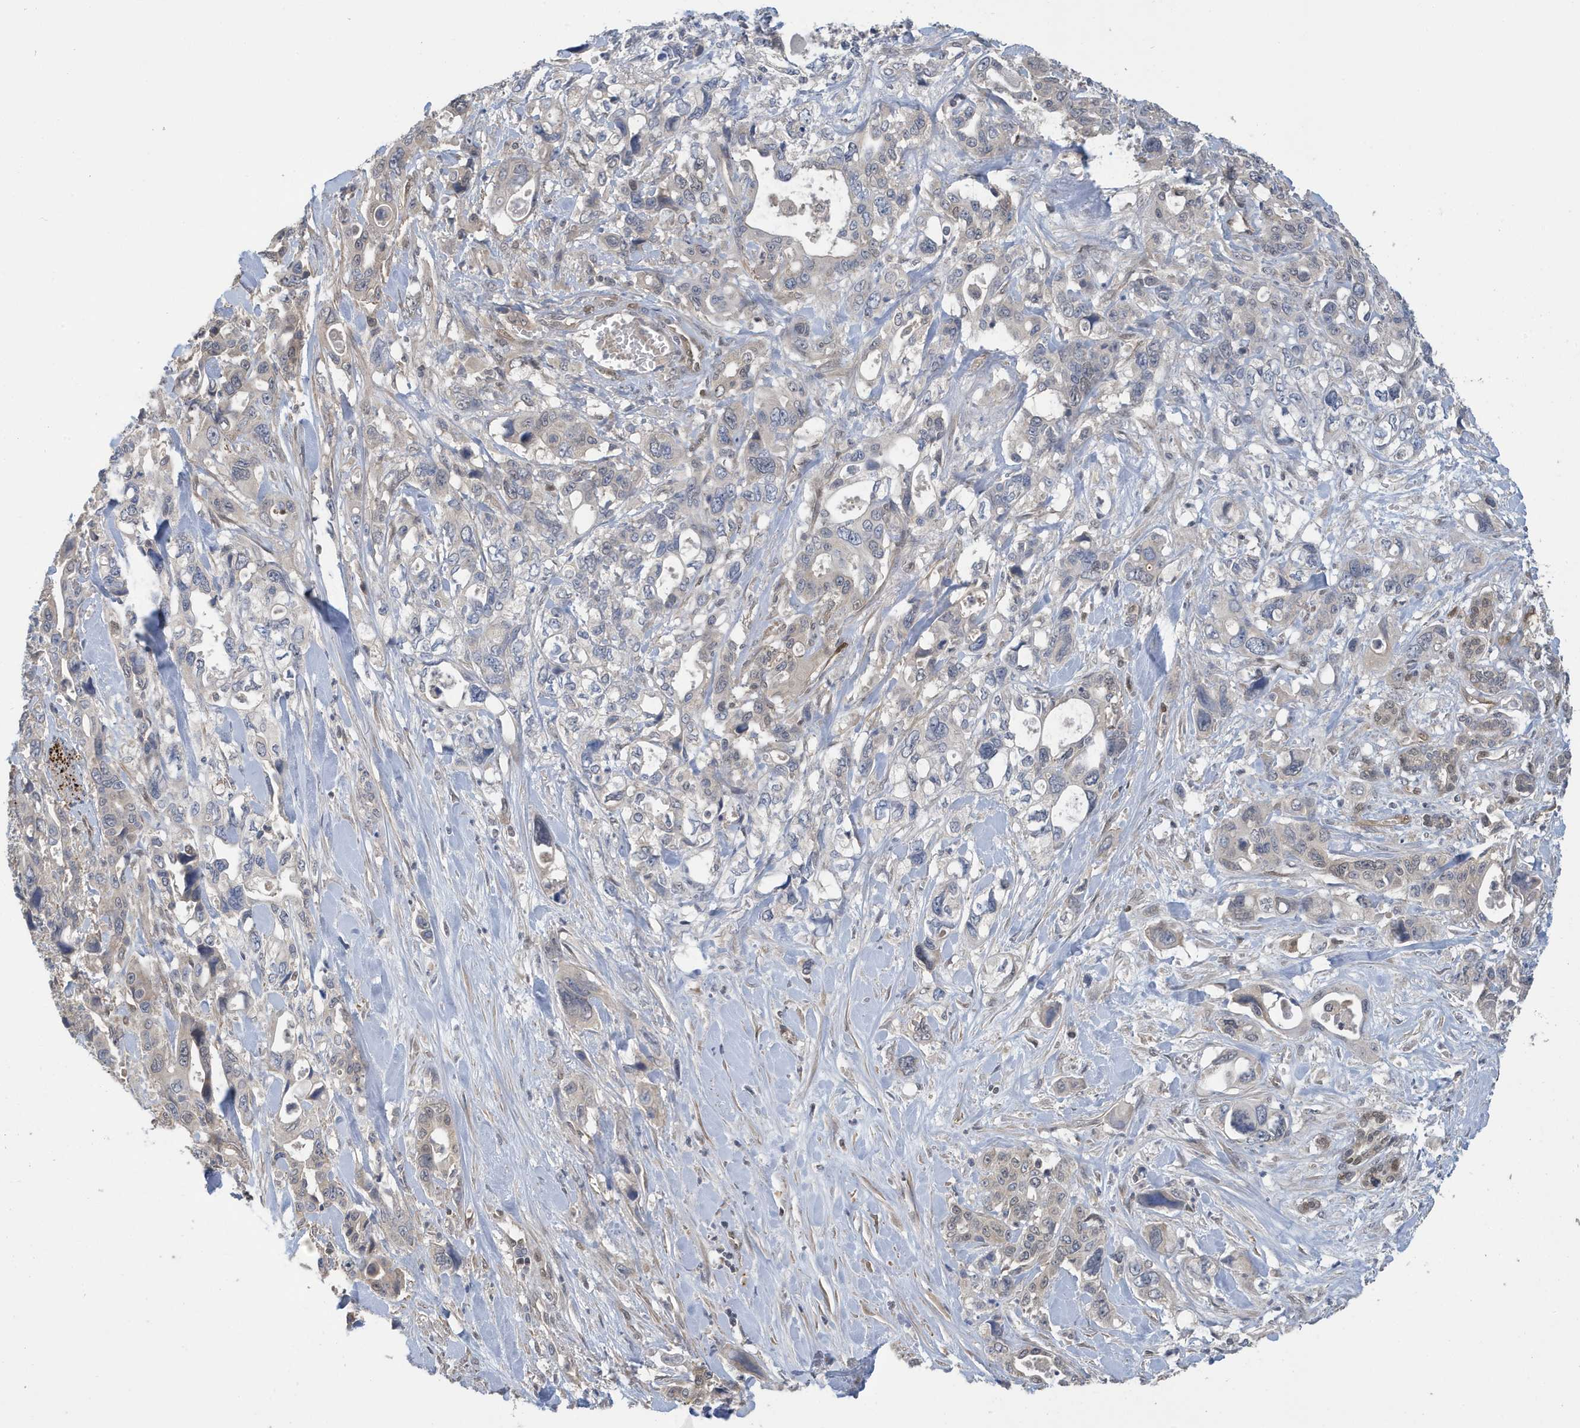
{"staining": {"intensity": "negative", "quantity": "none", "location": "none"}, "tissue": "pancreatic cancer", "cell_type": "Tumor cells", "image_type": "cancer", "snomed": [{"axis": "morphology", "description": "Adenocarcinoma, NOS"}, {"axis": "topography", "description": "Pancreas"}], "caption": "IHC of human pancreatic cancer (adenocarcinoma) shows no positivity in tumor cells. Brightfield microscopy of immunohistochemistry (IHC) stained with DAB (brown) and hematoxylin (blue), captured at high magnification.", "gene": "NCOA7", "patient": {"sex": "male", "age": 46}}